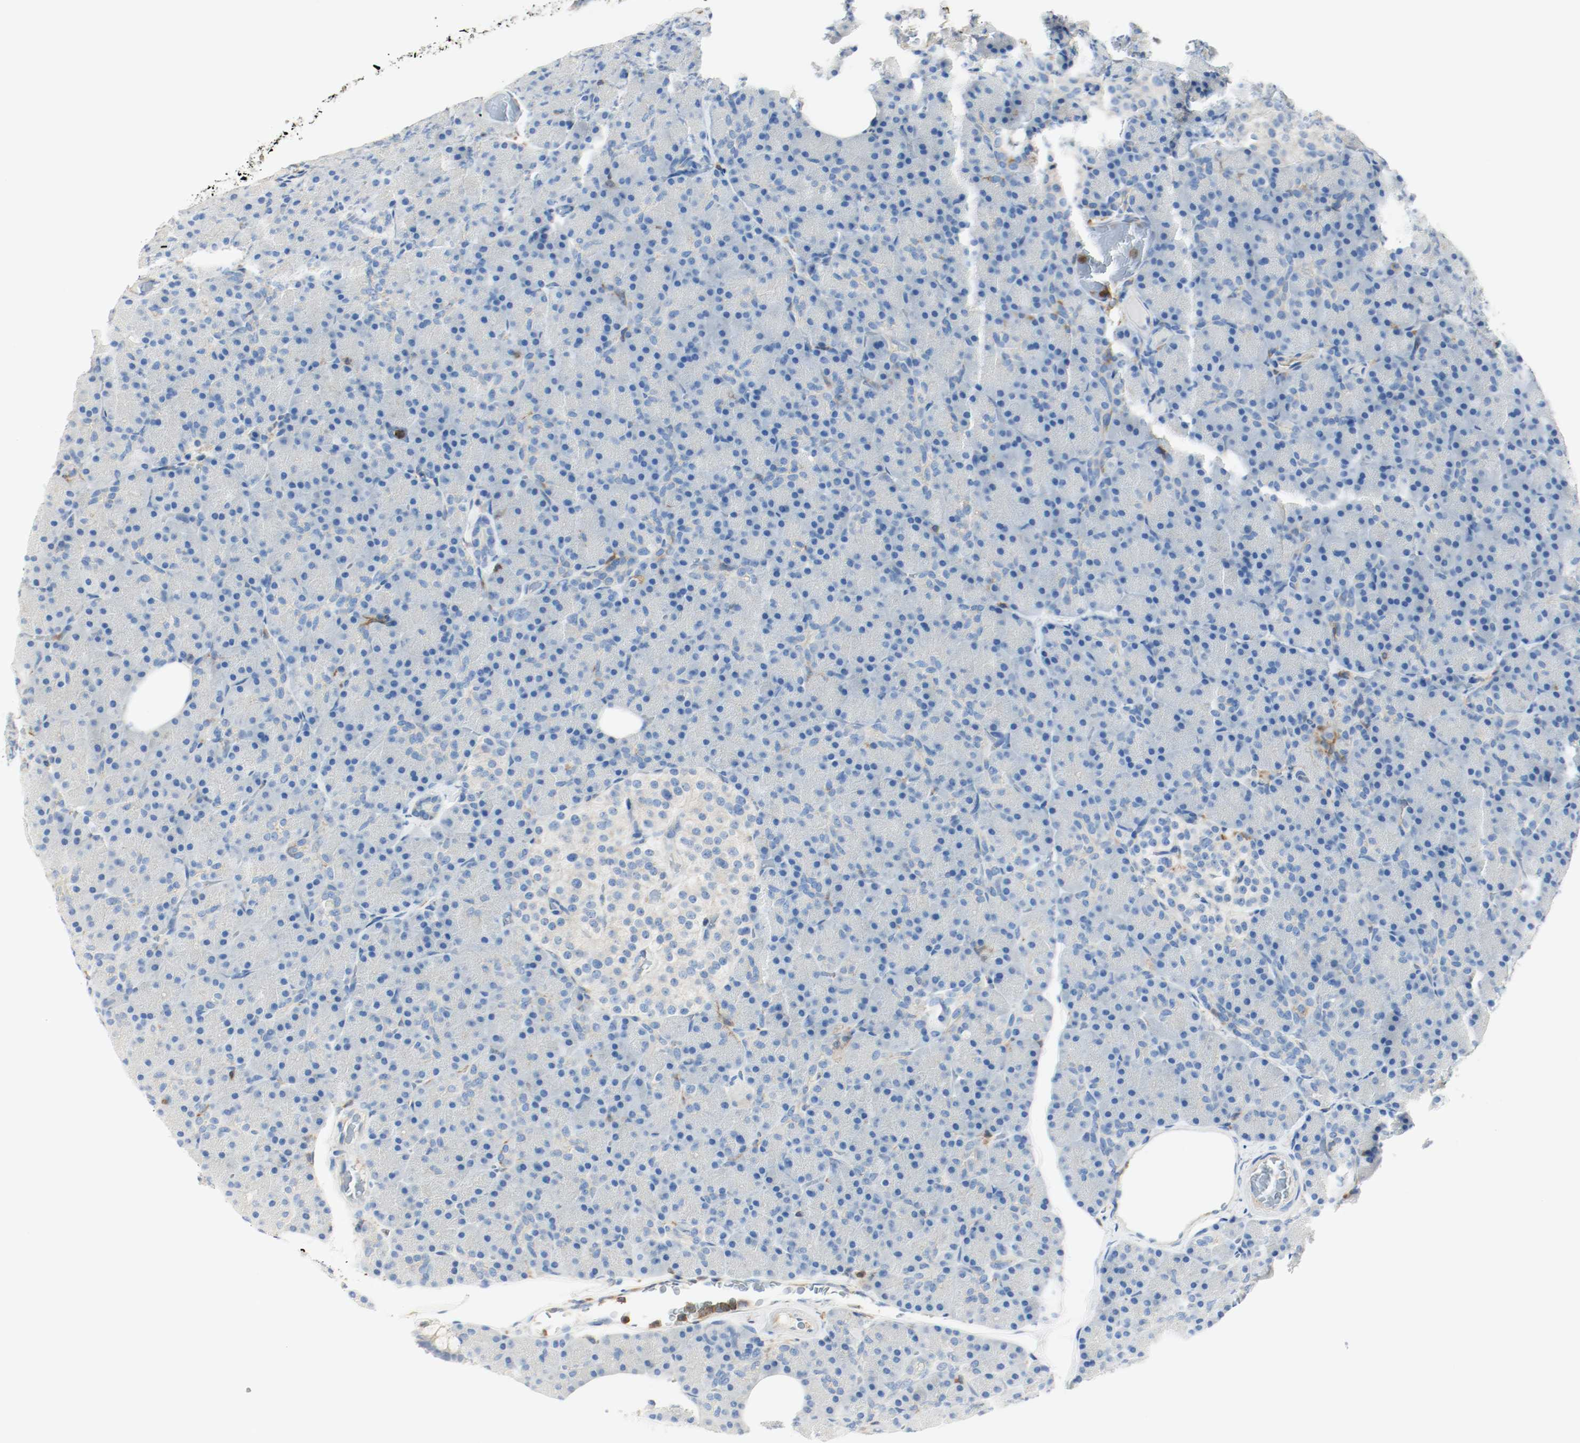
{"staining": {"intensity": "negative", "quantity": "none", "location": "none"}, "tissue": "pancreas", "cell_type": "Exocrine glandular cells", "image_type": "normal", "snomed": [{"axis": "morphology", "description": "Normal tissue, NOS"}, {"axis": "topography", "description": "Pancreas"}], "caption": "Immunohistochemistry (IHC) image of unremarkable pancreas: human pancreas stained with DAB (3,3'-diaminobenzidine) shows no significant protein staining in exocrine glandular cells. (DAB (3,3'-diaminobenzidine) IHC visualized using brightfield microscopy, high magnification).", "gene": "ARPC1B", "patient": {"sex": "female", "age": 43}}